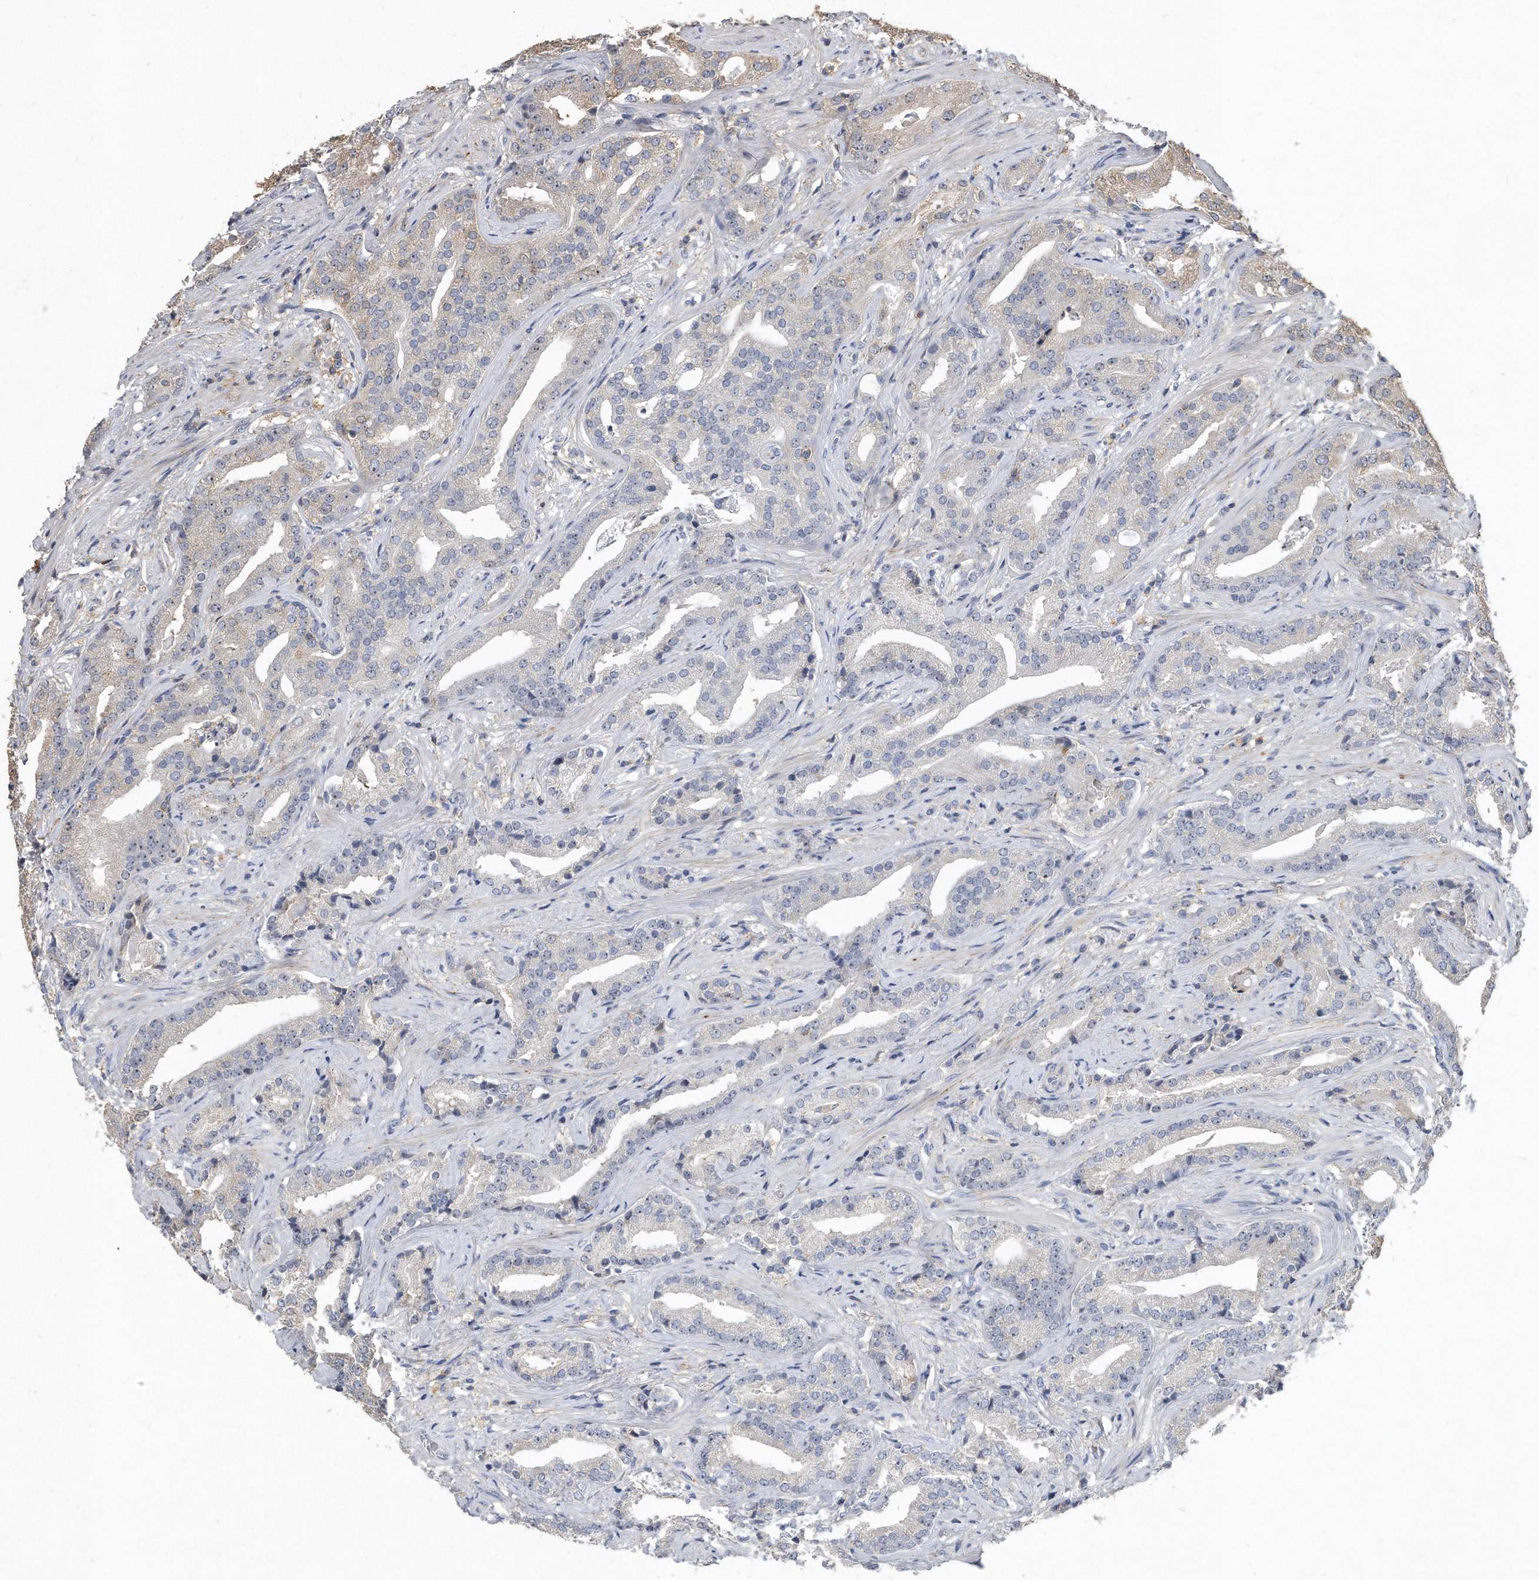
{"staining": {"intensity": "weak", "quantity": "25%-75%", "location": "cytoplasmic/membranous"}, "tissue": "prostate cancer", "cell_type": "Tumor cells", "image_type": "cancer", "snomed": [{"axis": "morphology", "description": "Adenocarcinoma, Low grade"}, {"axis": "topography", "description": "Prostate"}], "caption": "Tumor cells exhibit low levels of weak cytoplasmic/membranous expression in approximately 25%-75% of cells in prostate cancer (adenocarcinoma (low-grade)). The protein of interest is stained brown, and the nuclei are stained in blue (DAB (3,3'-diaminobenzidine) IHC with brightfield microscopy, high magnification).", "gene": "PGBD2", "patient": {"sex": "male", "age": 67}}